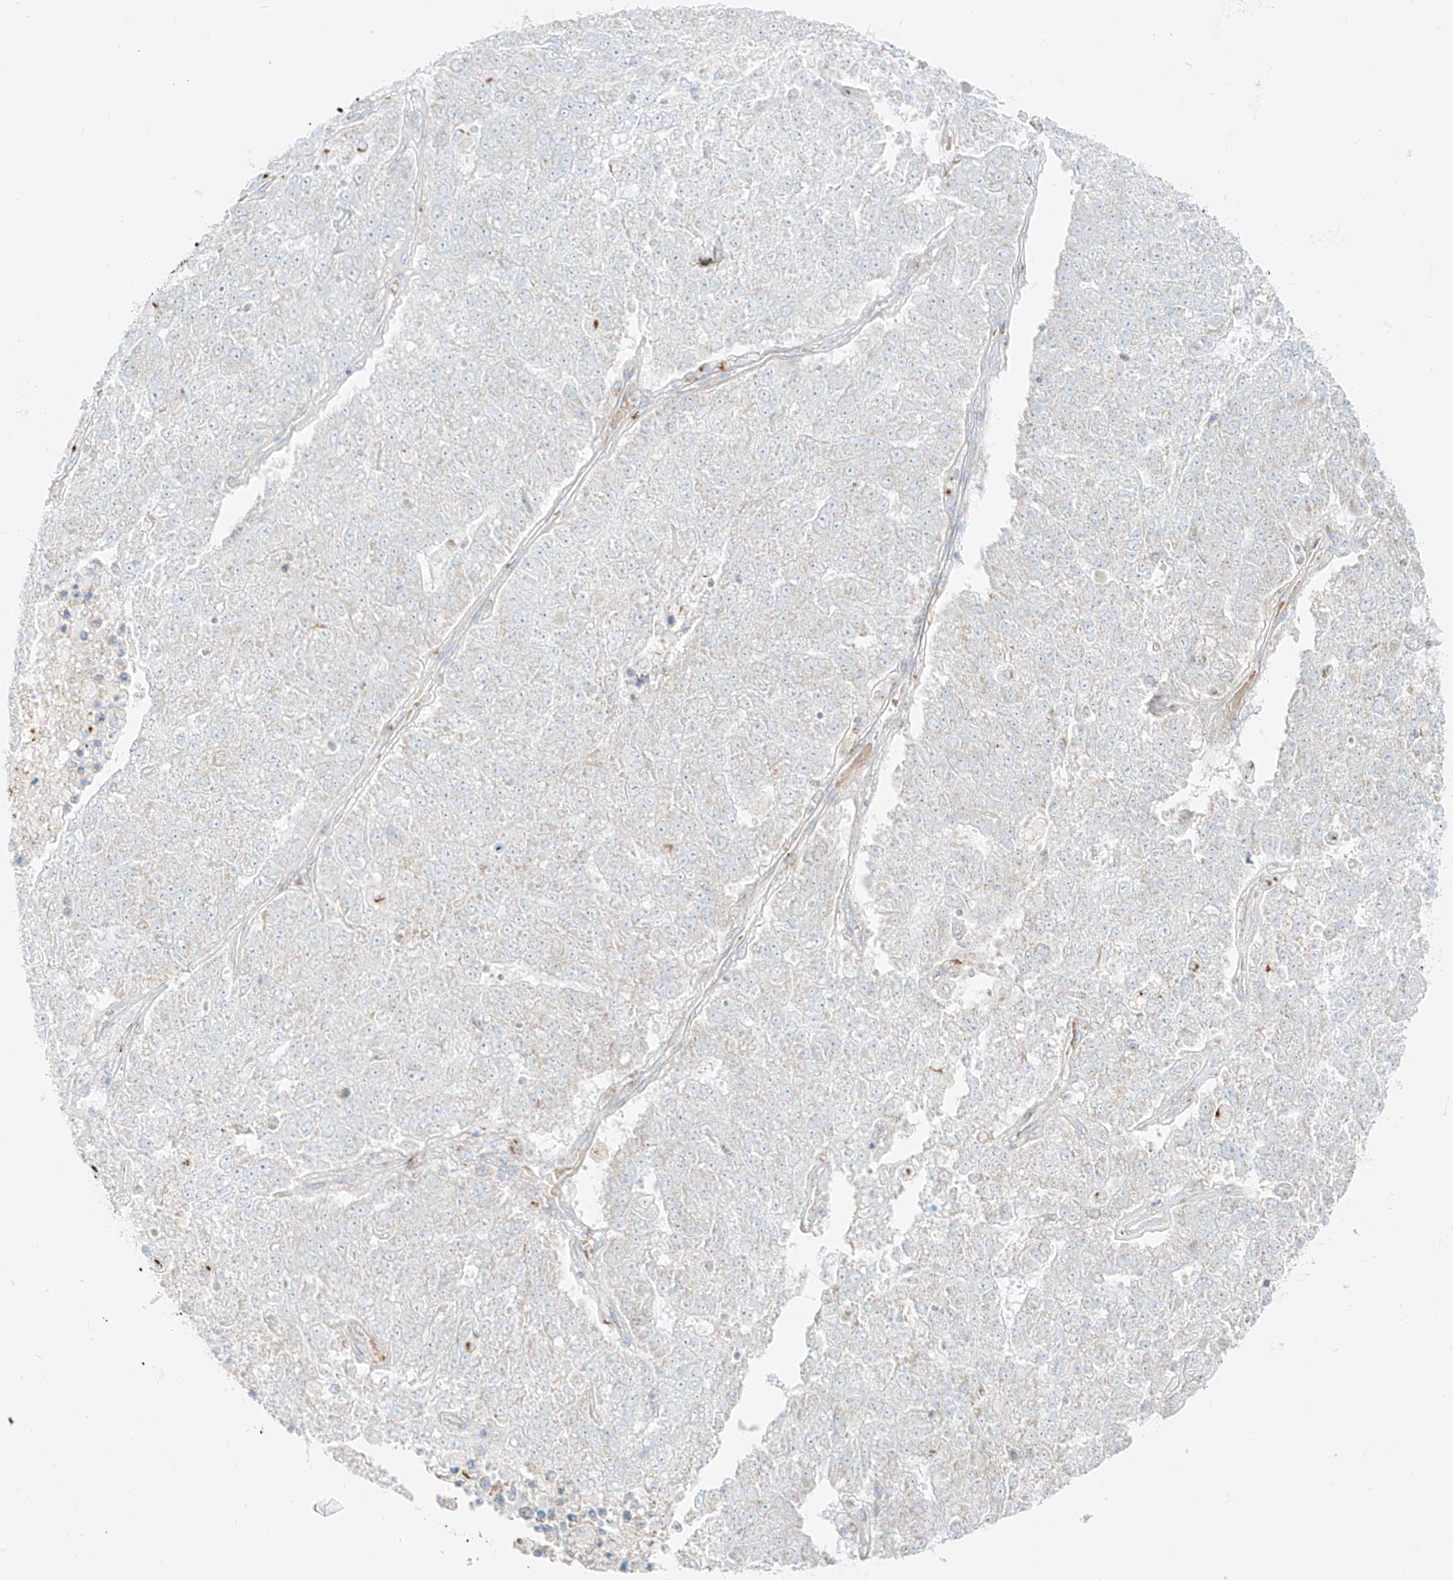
{"staining": {"intensity": "negative", "quantity": "none", "location": "none"}, "tissue": "pancreatic cancer", "cell_type": "Tumor cells", "image_type": "cancer", "snomed": [{"axis": "morphology", "description": "Adenocarcinoma, NOS"}, {"axis": "topography", "description": "Pancreas"}], "caption": "Tumor cells show no significant expression in pancreatic adenocarcinoma. (DAB (3,3'-diaminobenzidine) IHC visualized using brightfield microscopy, high magnification).", "gene": "TMEM87B", "patient": {"sex": "female", "age": 61}}